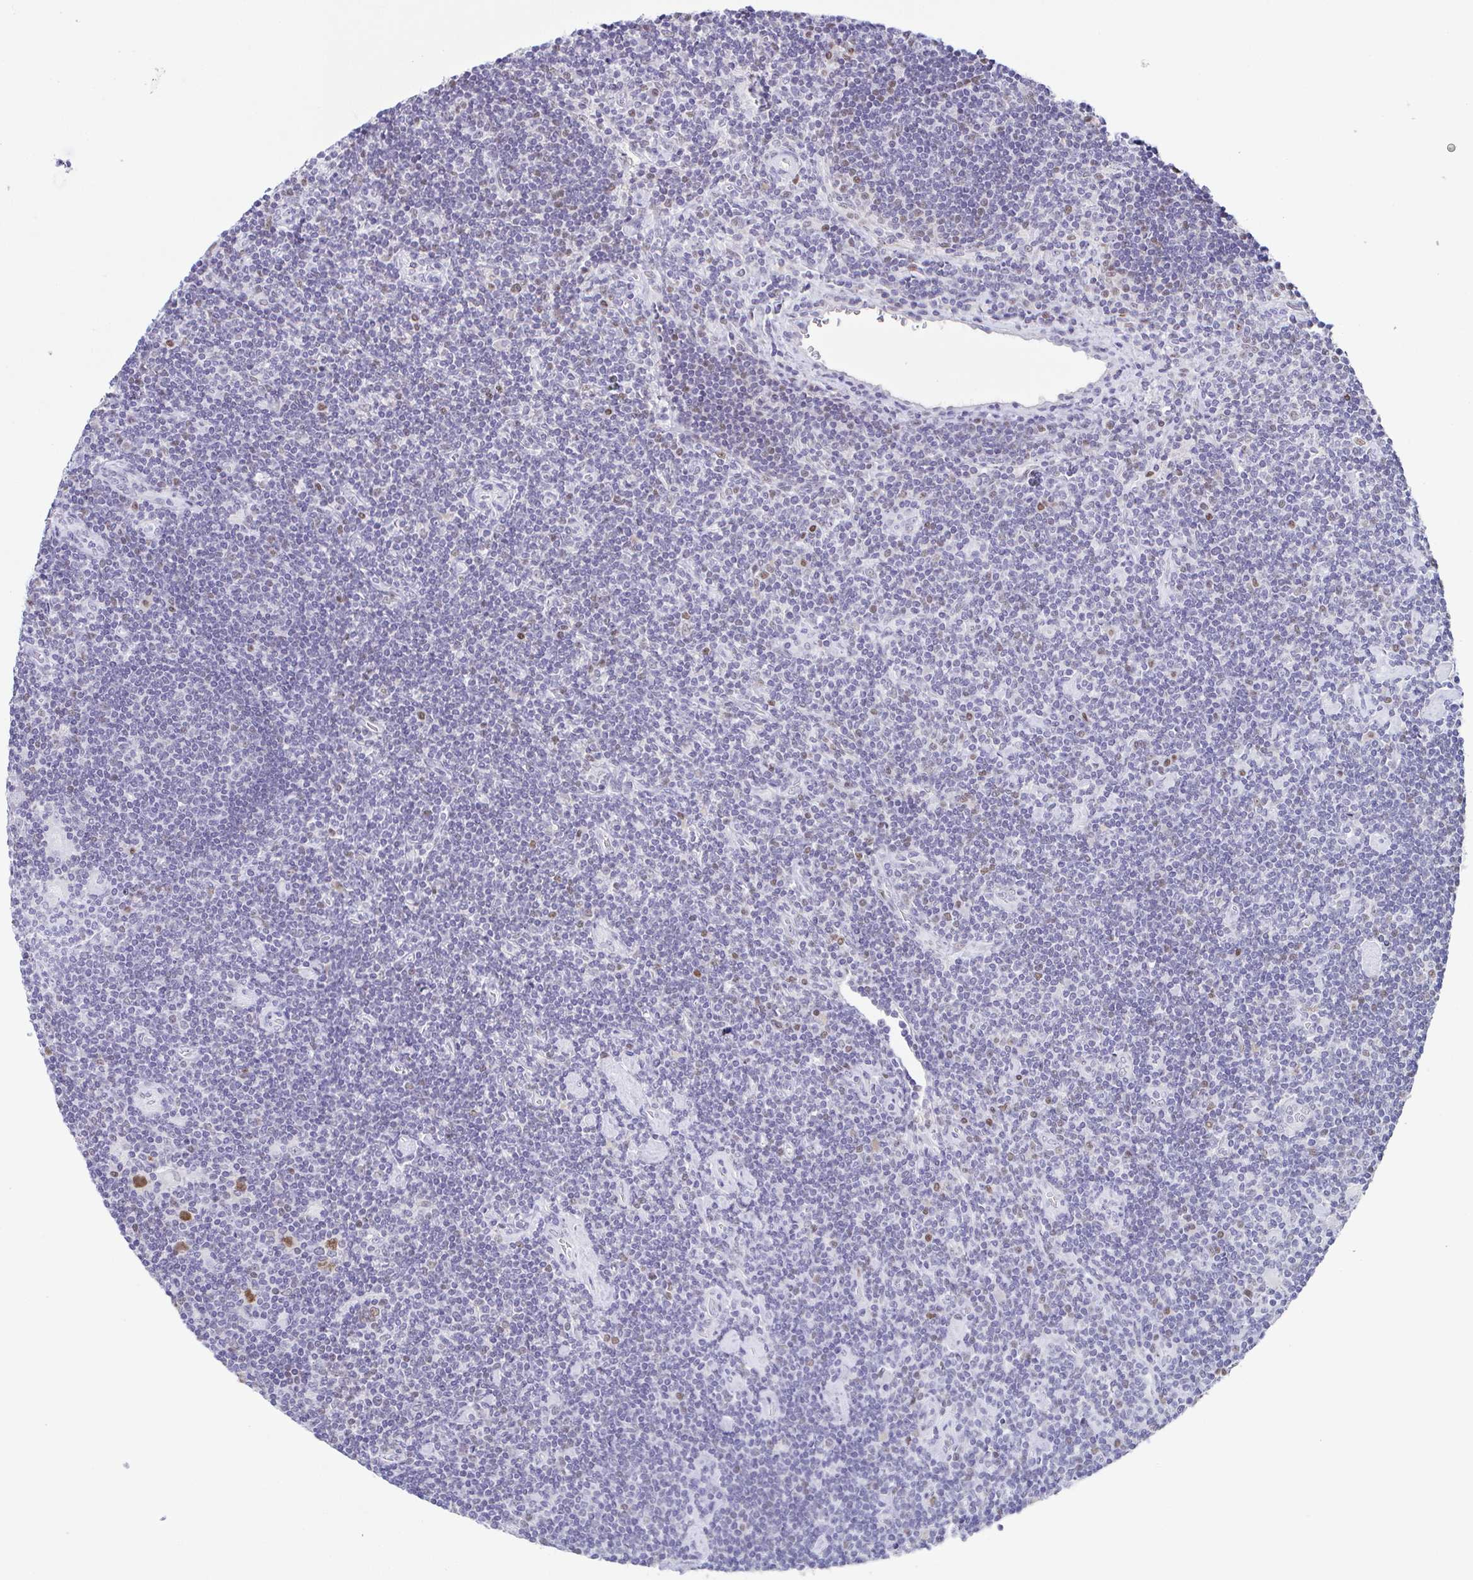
{"staining": {"intensity": "moderate", "quantity": "<25%", "location": "nuclear"}, "tissue": "lymphoma", "cell_type": "Tumor cells", "image_type": "cancer", "snomed": [{"axis": "morphology", "description": "Hodgkin's disease, NOS"}, {"axis": "topography", "description": "Lymph node"}], "caption": "A high-resolution image shows IHC staining of lymphoma, which exhibits moderate nuclear staining in about <25% of tumor cells.", "gene": "TCF3", "patient": {"sex": "male", "age": 40}}